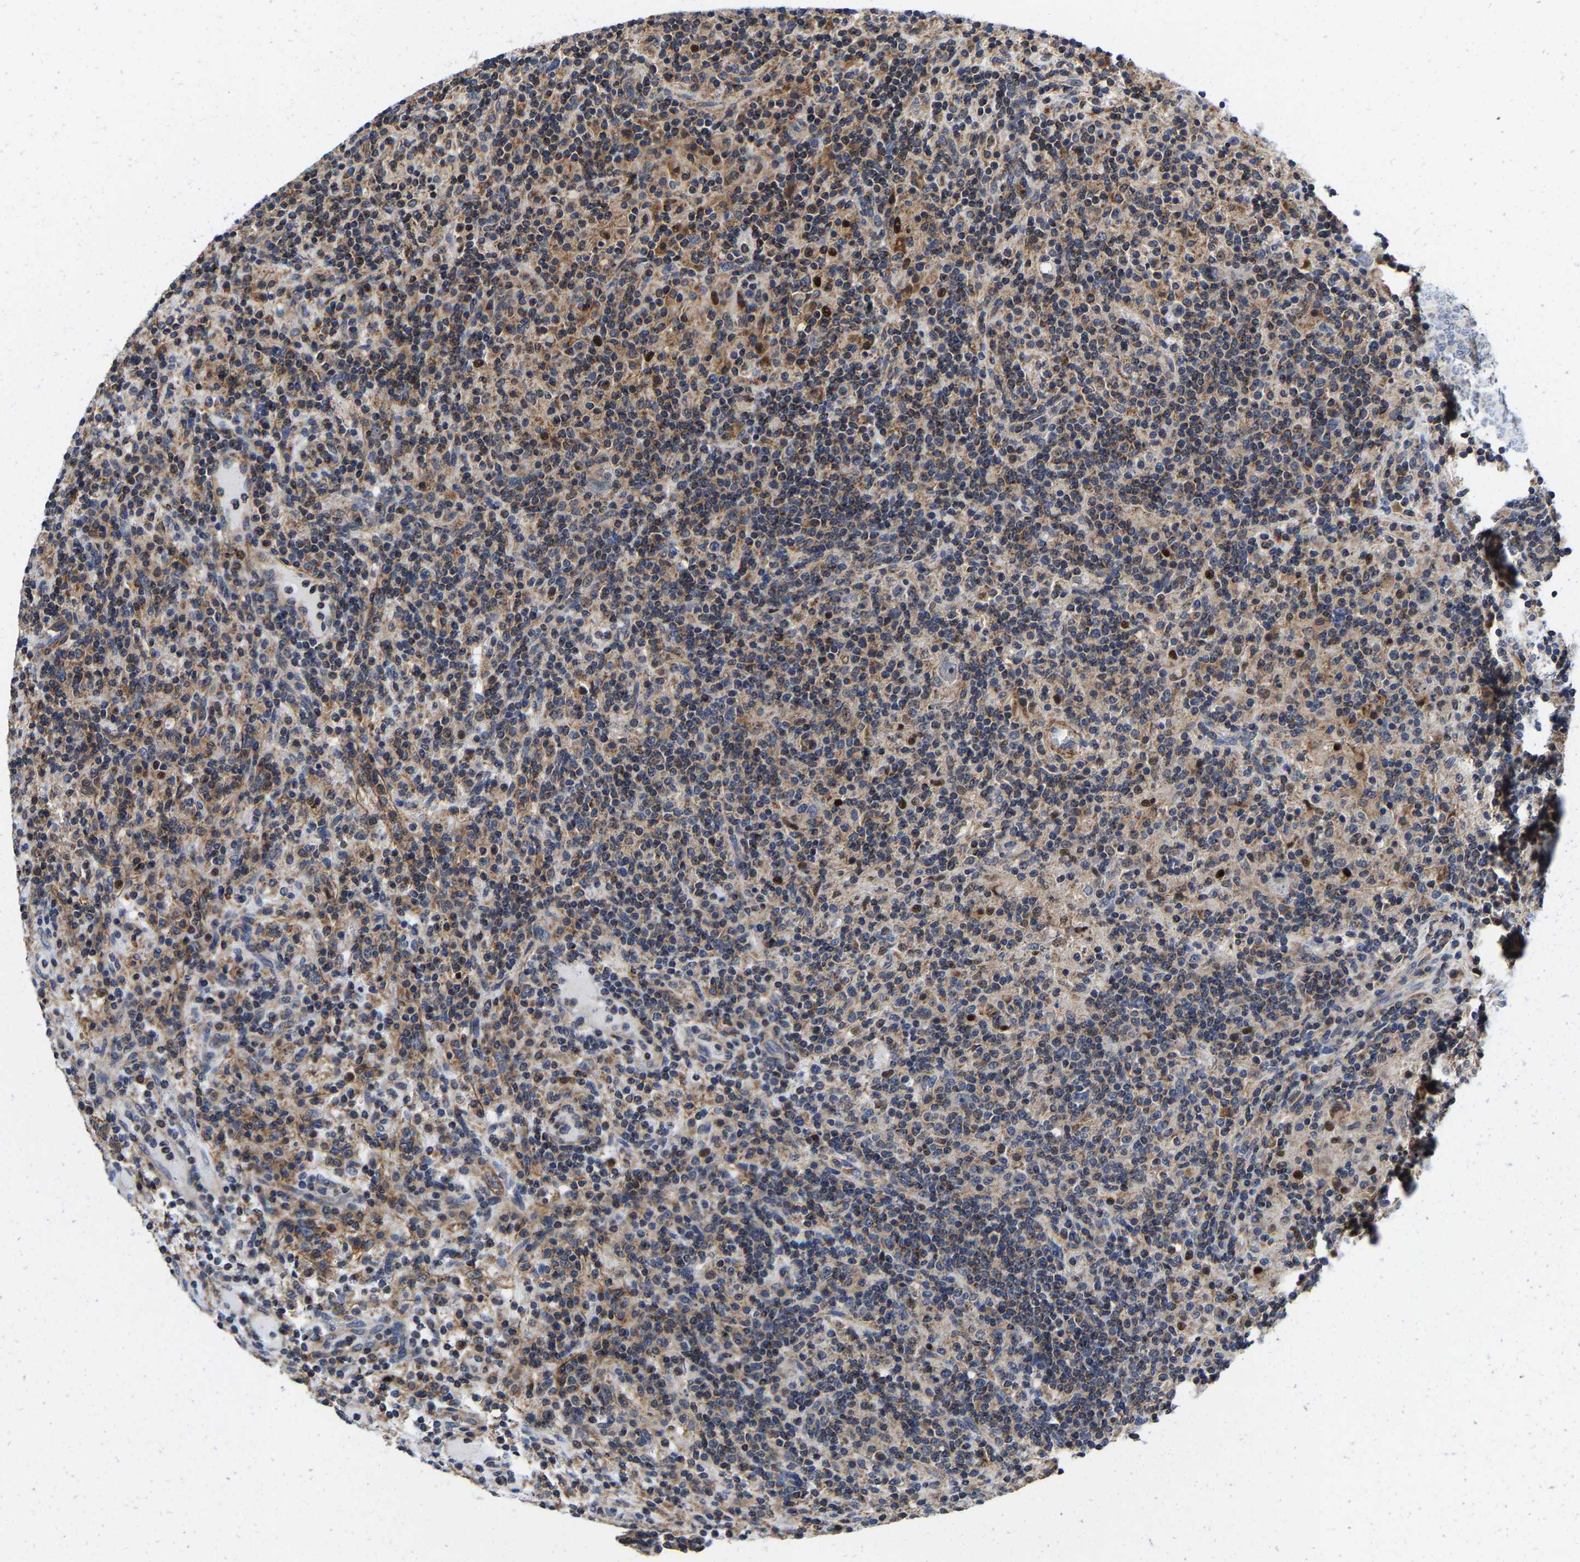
{"staining": {"intensity": "weak", "quantity": "<25%", "location": "nuclear"}, "tissue": "lymphoma", "cell_type": "Tumor cells", "image_type": "cancer", "snomed": [{"axis": "morphology", "description": "Hodgkin's disease, NOS"}, {"axis": "topography", "description": "Lymph node"}], "caption": "Micrograph shows no significant protein expression in tumor cells of lymphoma.", "gene": "PFKFB3", "patient": {"sex": "male", "age": 70}}